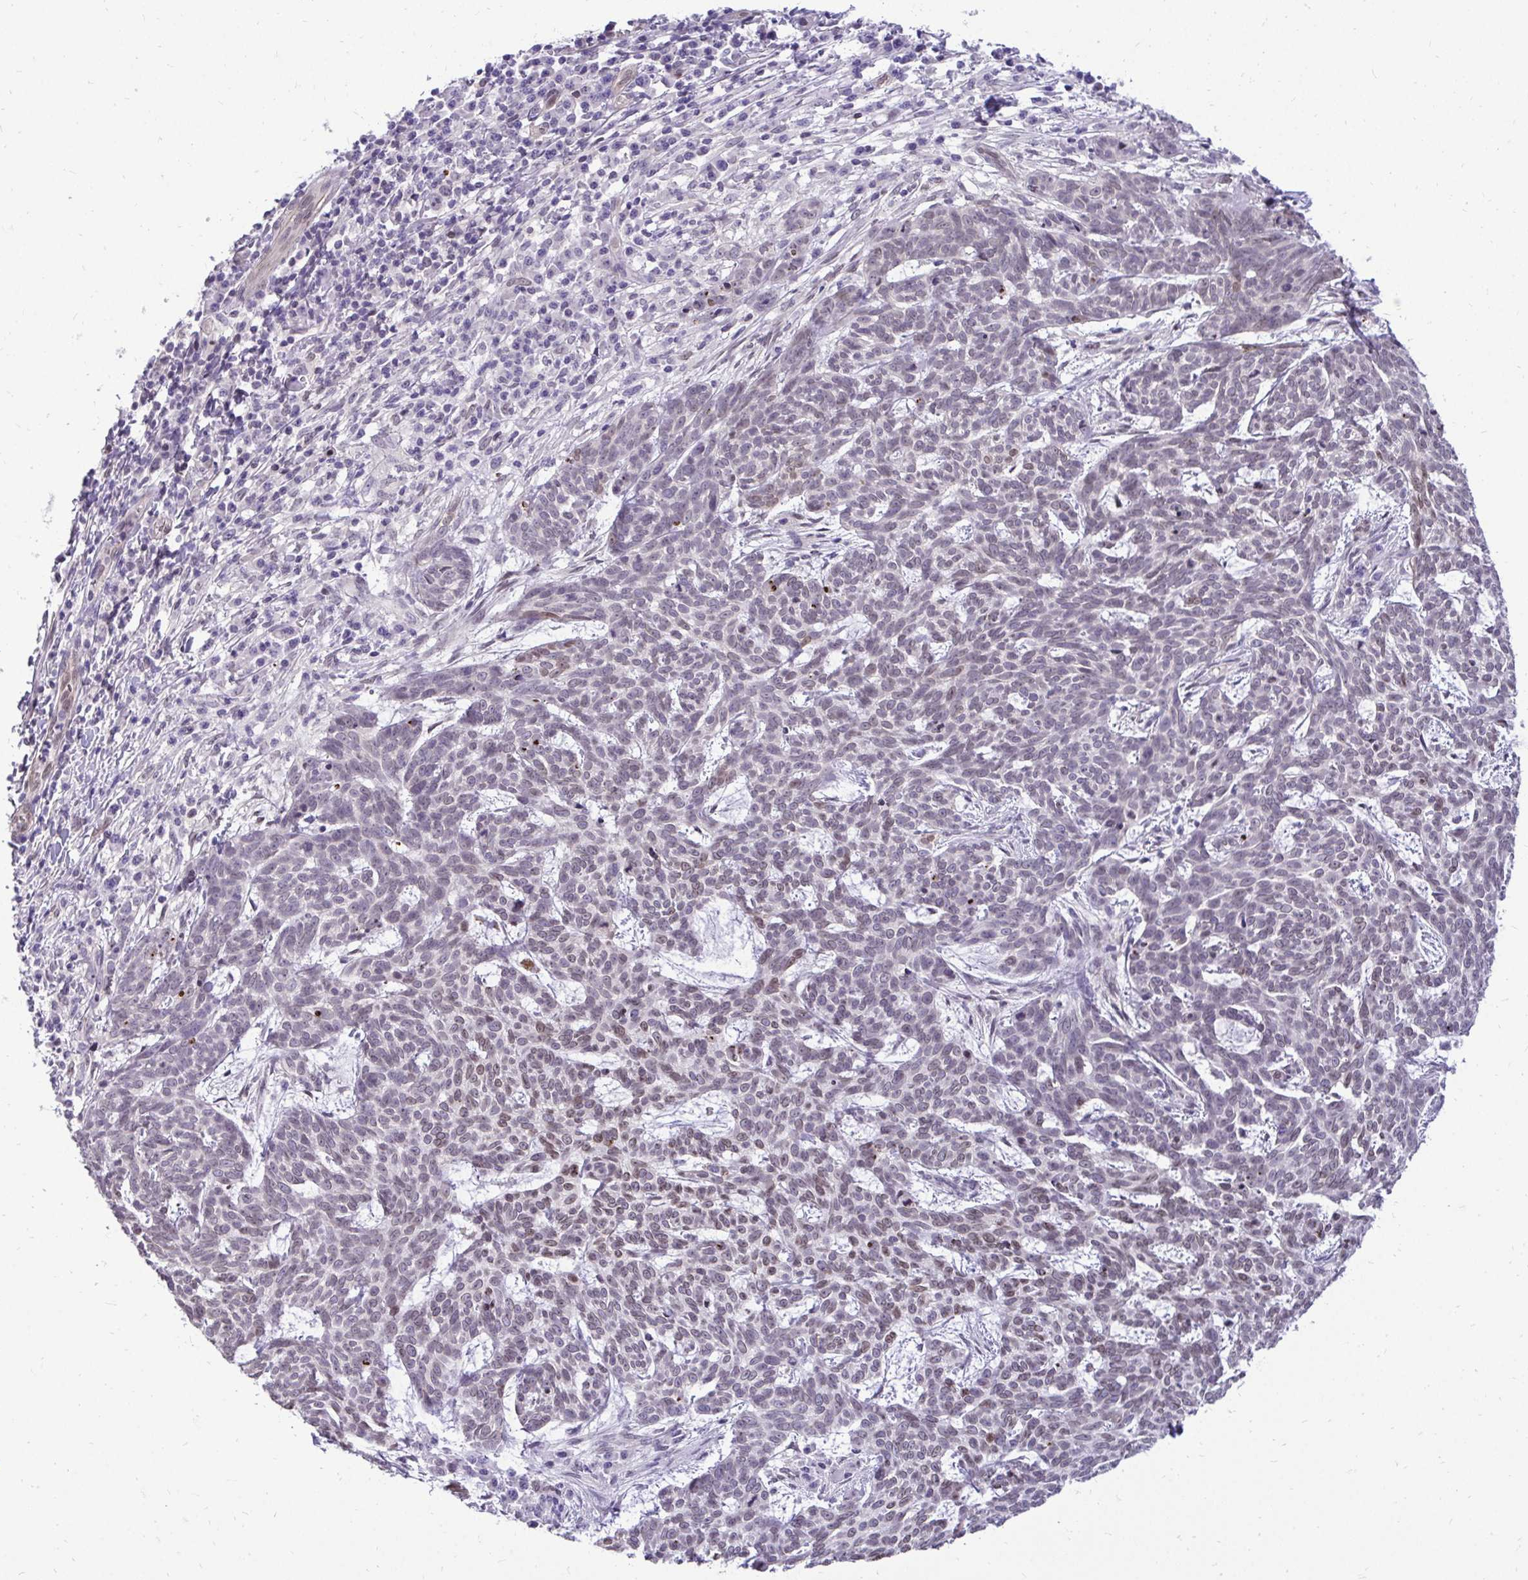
{"staining": {"intensity": "weak", "quantity": "25%-75%", "location": "nuclear"}, "tissue": "skin cancer", "cell_type": "Tumor cells", "image_type": "cancer", "snomed": [{"axis": "morphology", "description": "Basal cell carcinoma"}, {"axis": "topography", "description": "Skin"}], "caption": "Immunohistochemical staining of human skin cancer (basal cell carcinoma) demonstrates weak nuclear protein positivity in approximately 25%-75% of tumor cells. (IHC, brightfield microscopy, high magnification).", "gene": "BANF1", "patient": {"sex": "female", "age": 93}}